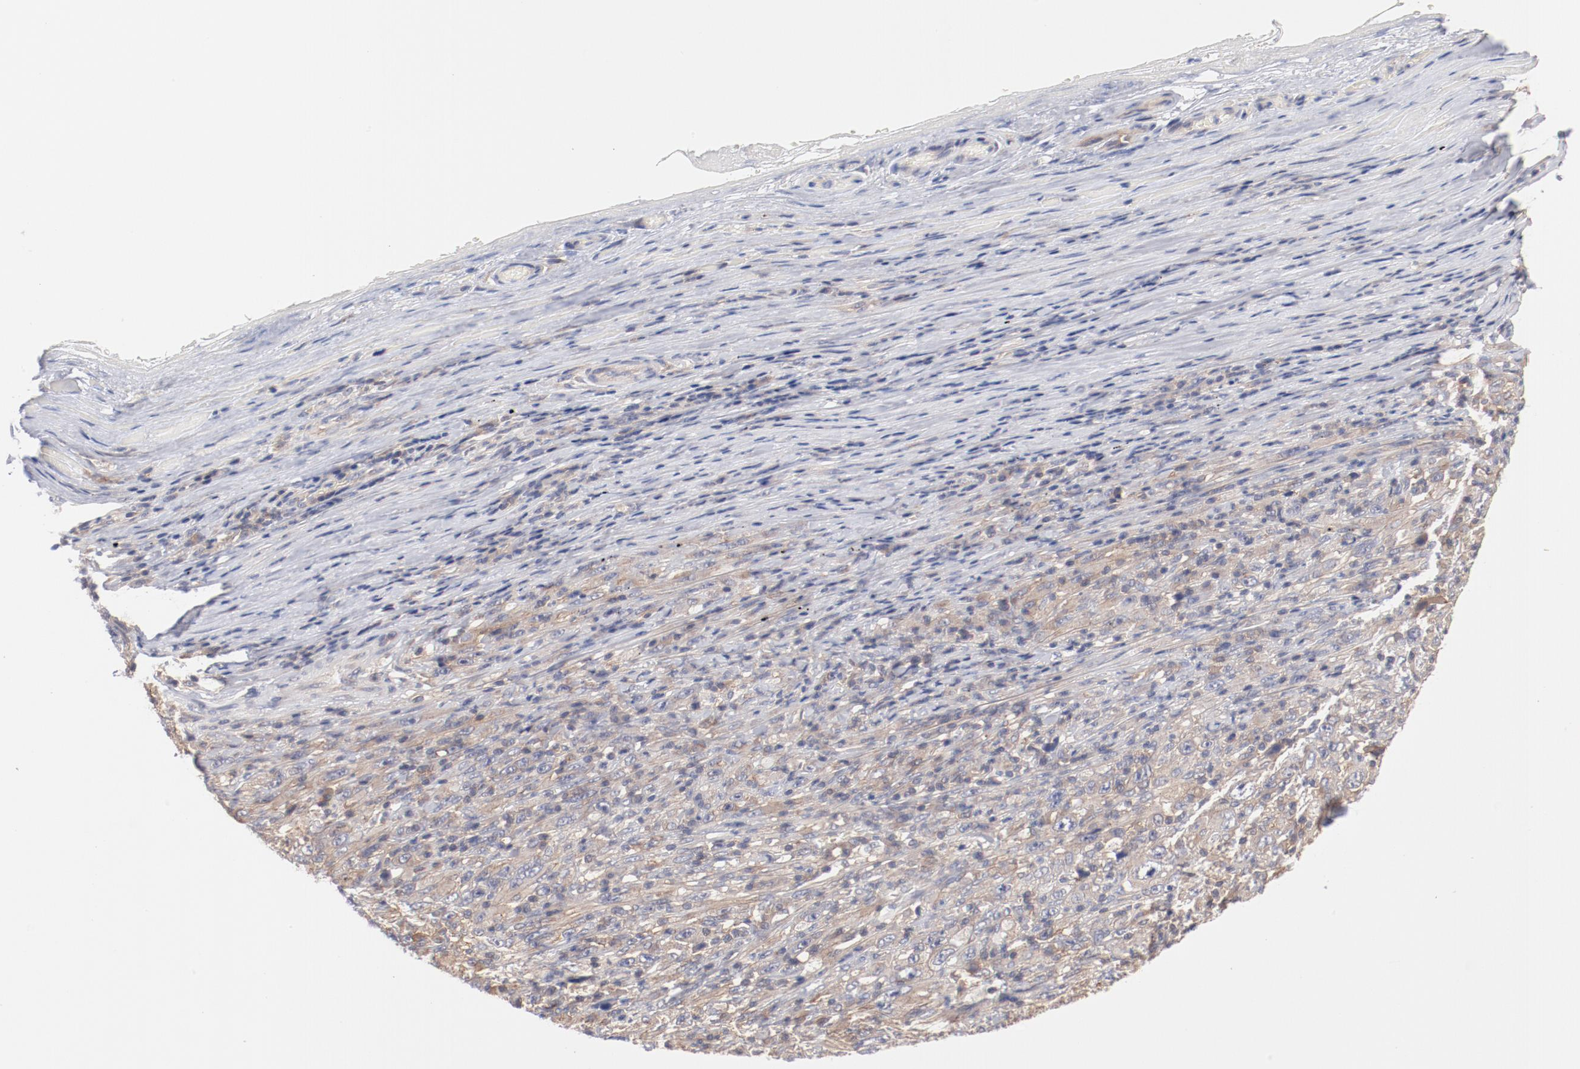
{"staining": {"intensity": "weak", "quantity": "25%-75%", "location": "cytoplasmic/membranous"}, "tissue": "melanoma", "cell_type": "Tumor cells", "image_type": "cancer", "snomed": [{"axis": "morphology", "description": "Malignant melanoma, Metastatic site"}, {"axis": "topography", "description": "Skin"}], "caption": "Melanoma stained for a protein (brown) exhibits weak cytoplasmic/membranous positive expression in about 25%-75% of tumor cells.", "gene": "SETD3", "patient": {"sex": "female", "age": 56}}